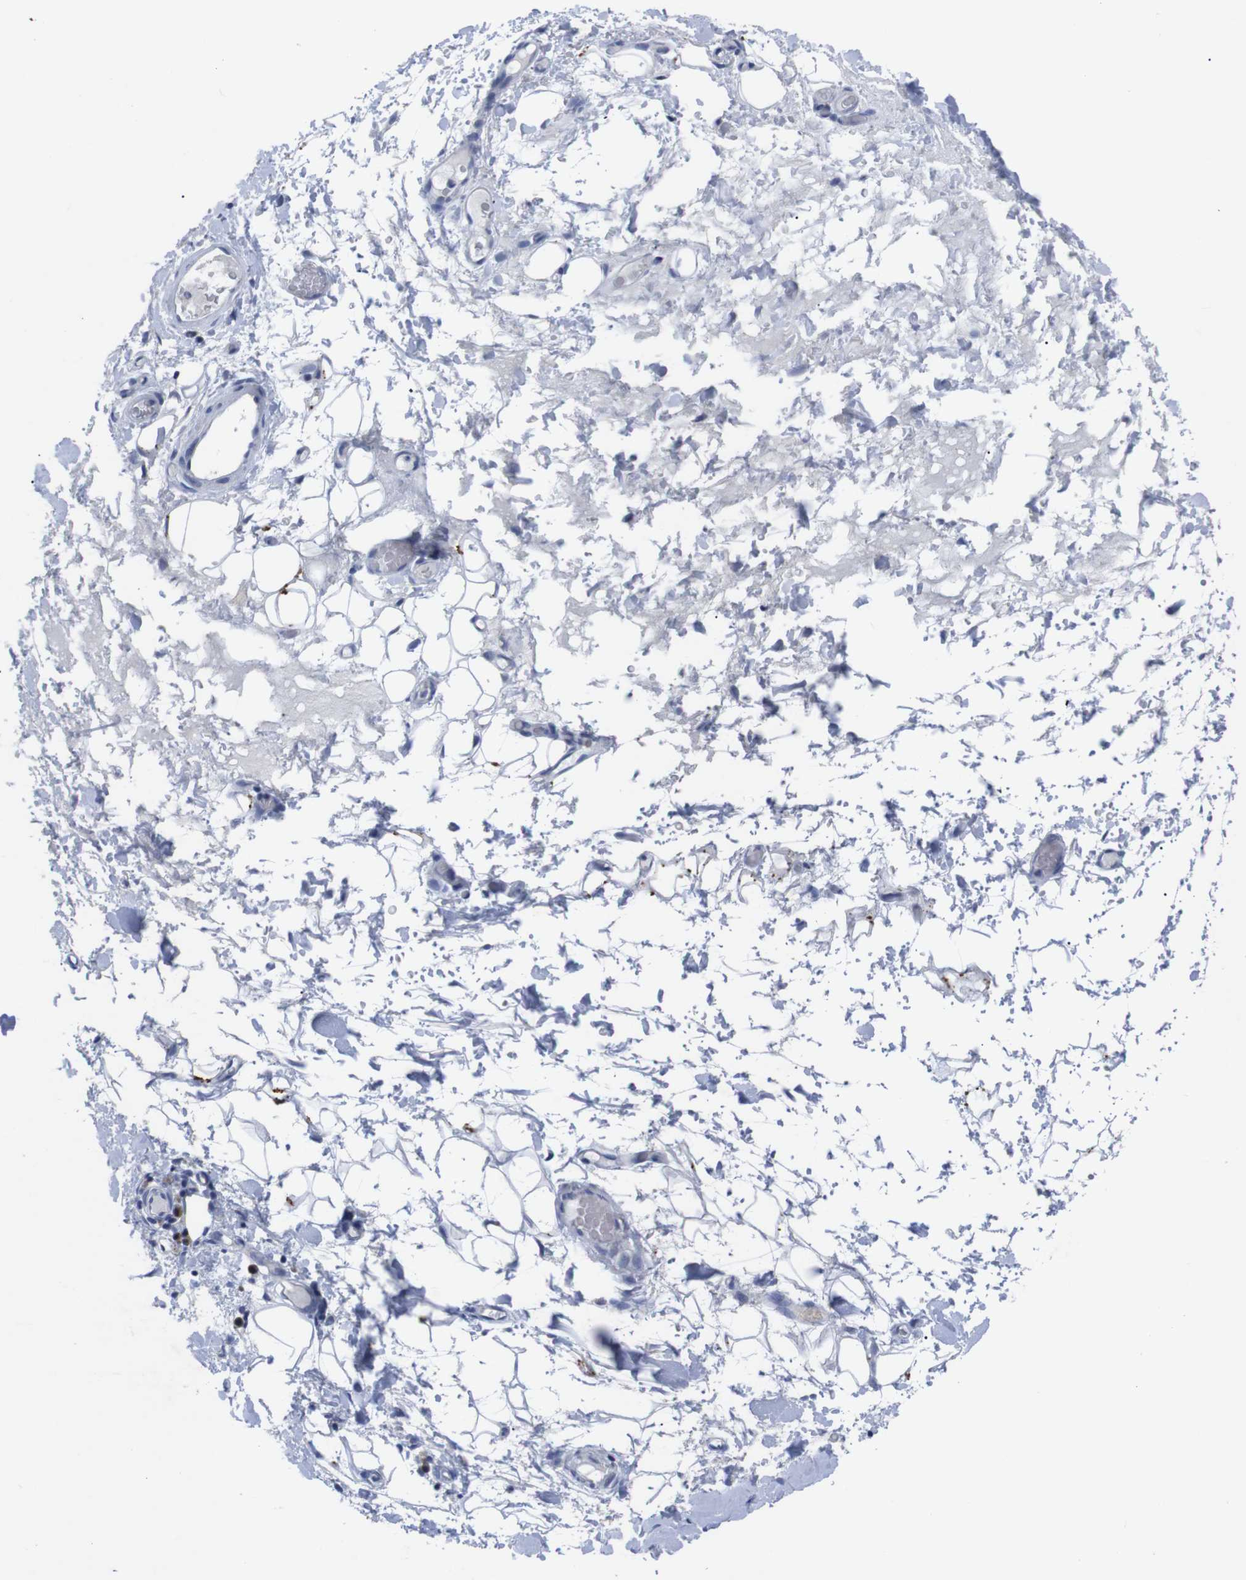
{"staining": {"intensity": "negative", "quantity": "none", "location": "none"}, "tissue": "adipose tissue", "cell_type": "Adipocytes", "image_type": "normal", "snomed": [{"axis": "morphology", "description": "Normal tissue, NOS"}, {"axis": "morphology", "description": "Adenocarcinoma, NOS"}, {"axis": "topography", "description": "Esophagus"}], "caption": "Immunohistochemistry (IHC) photomicrograph of benign adipose tissue: adipose tissue stained with DAB (3,3'-diaminobenzidine) shows no significant protein positivity in adipocytes. (Stains: DAB (3,3'-diaminobenzidine) IHC with hematoxylin counter stain, Microscopy: brightfield microscopy at high magnification).", "gene": "IRF4", "patient": {"sex": "male", "age": 62}}